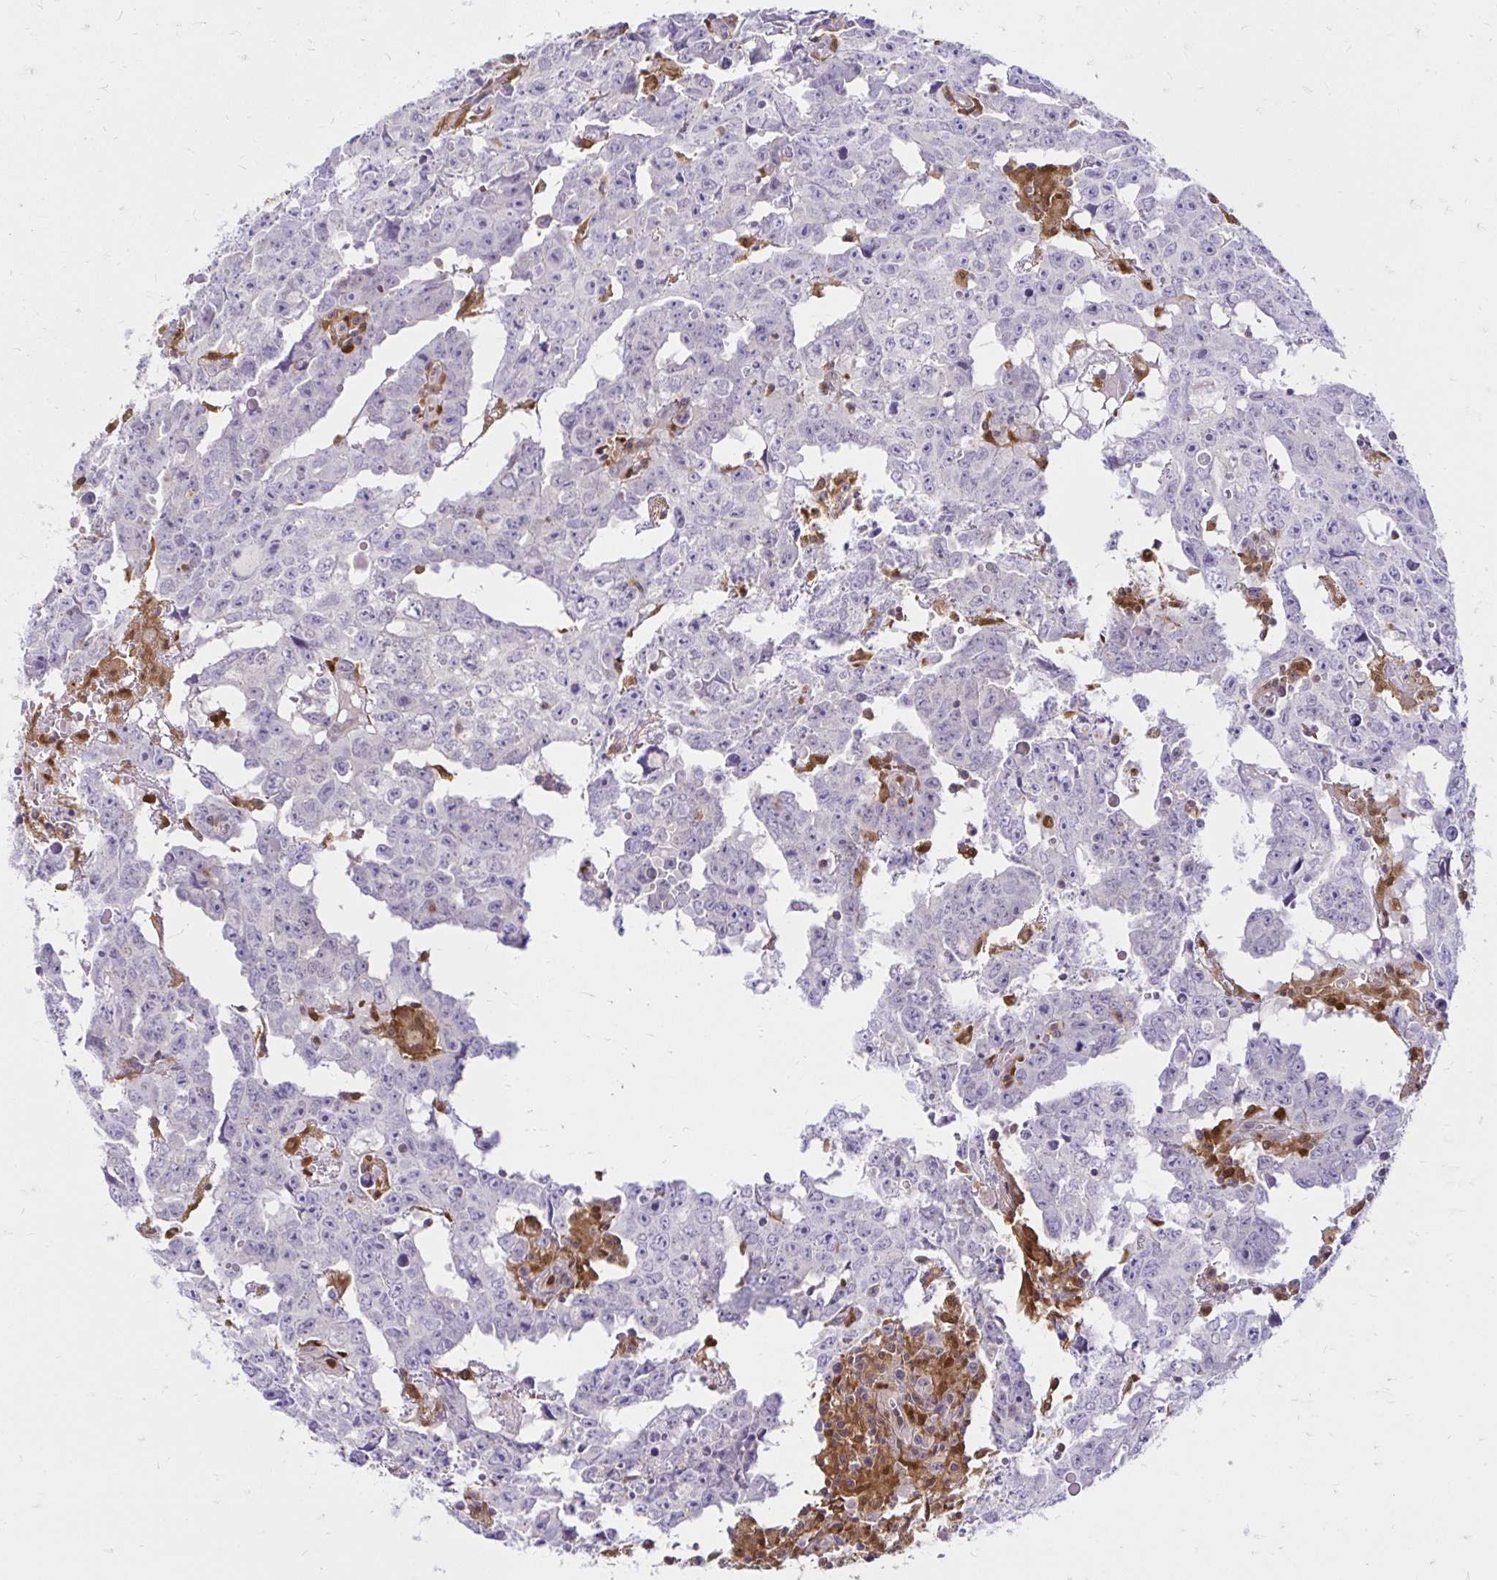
{"staining": {"intensity": "negative", "quantity": "none", "location": "none"}, "tissue": "testis cancer", "cell_type": "Tumor cells", "image_type": "cancer", "snomed": [{"axis": "morphology", "description": "Carcinoma, Embryonal, NOS"}, {"axis": "topography", "description": "Testis"}], "caption": "The histopathology image displays no significant expression in tumor cells of testis embryonal carcinoma.", "gene": "PYCARD", "patient": {"sex": "male", "age": 22}}